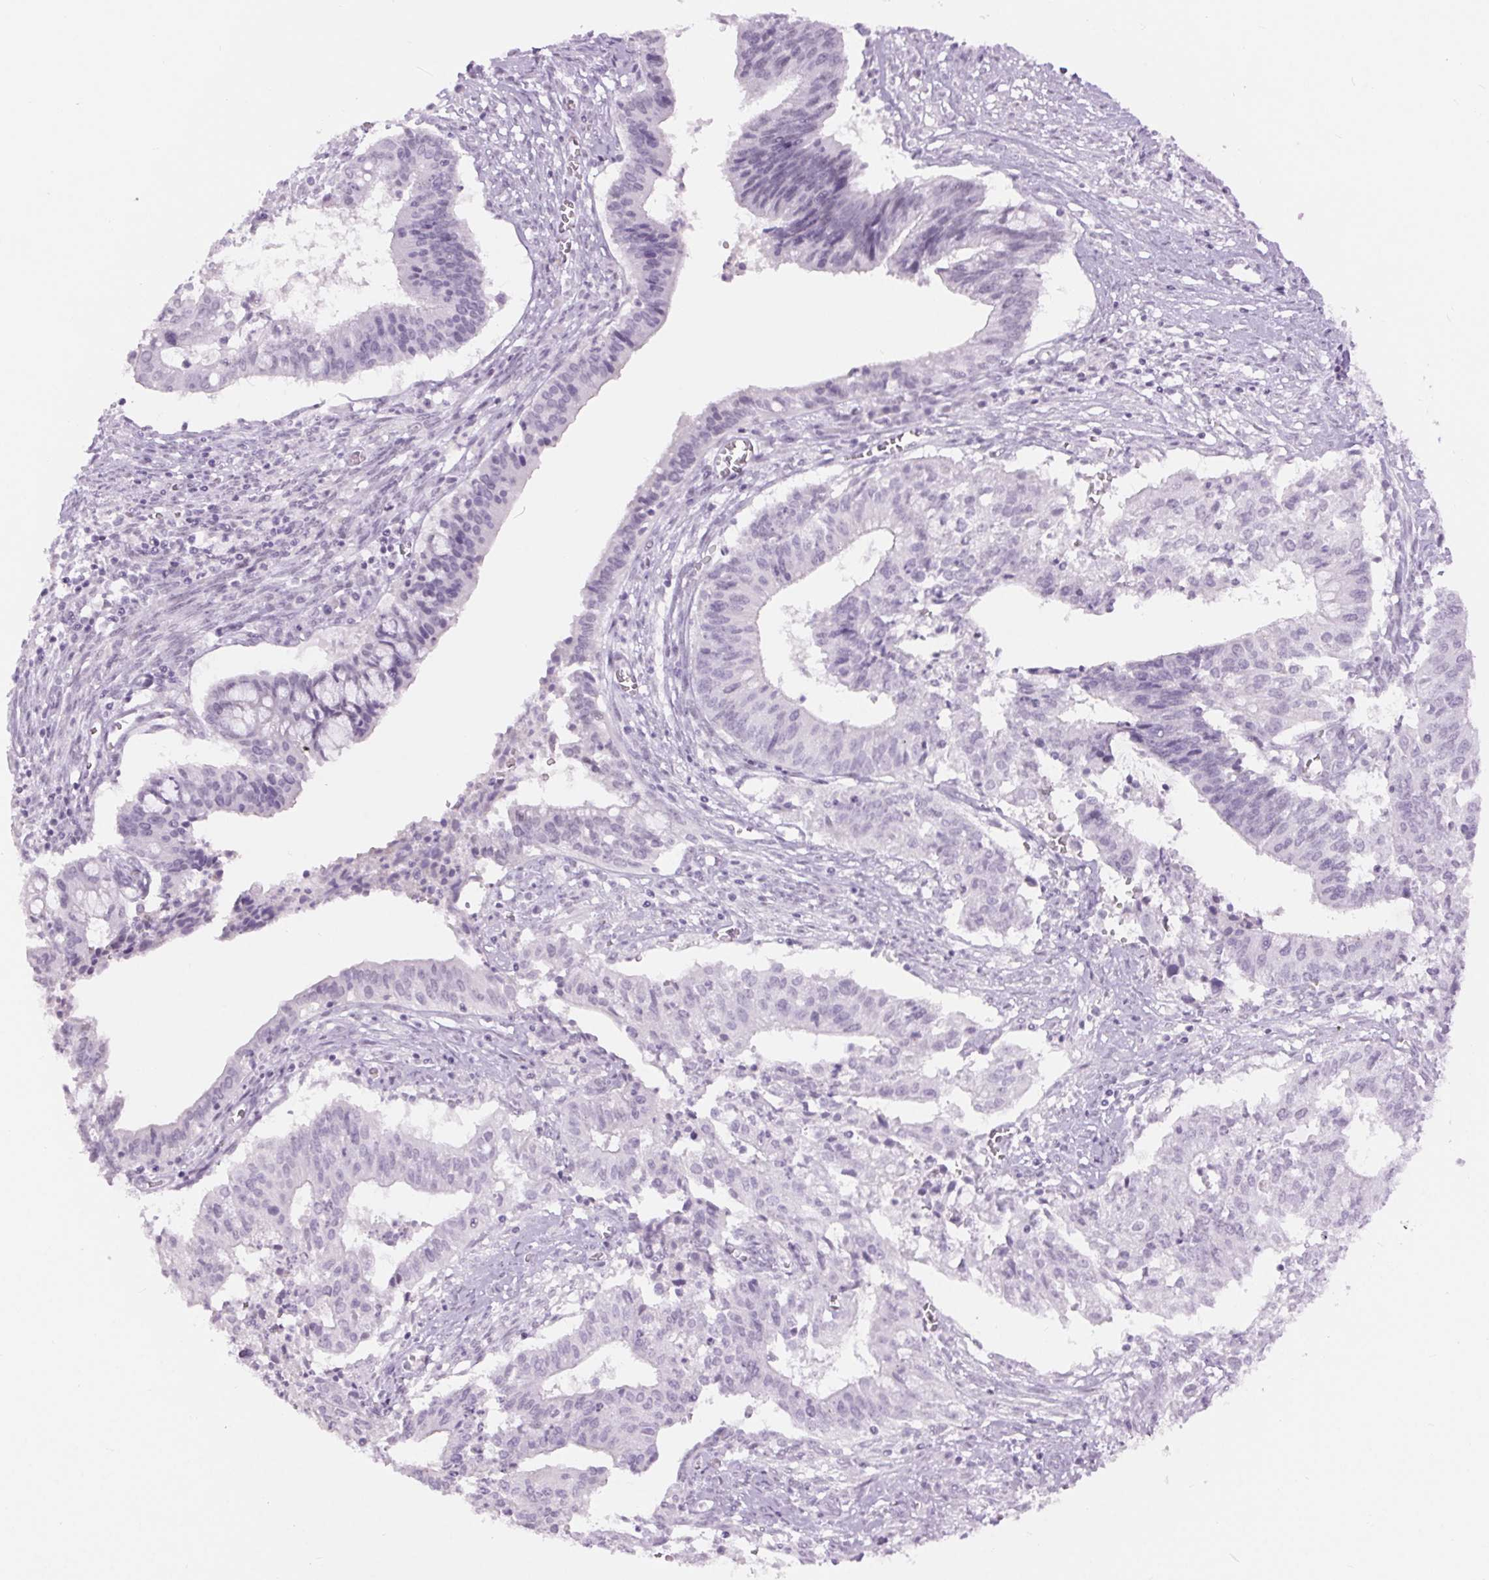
{"staining": {"intensity": "negative", "quantity": "none", "location": "none"}, "tissue": "cervical cancer", "cell_type": "Tumor cells", "image_type": "cancer", "snomed": [{"axis": "morphology", "description": "Adenocarcinoma, NOS"}, {"axis": "topography", "description": "Cervix"}], "caption": "The micrograph reveals no staining of tumor cells in adenocarcinoma (cervical).", "gene": "BEND2", "patient": {"sex": "female", "age": 44}}